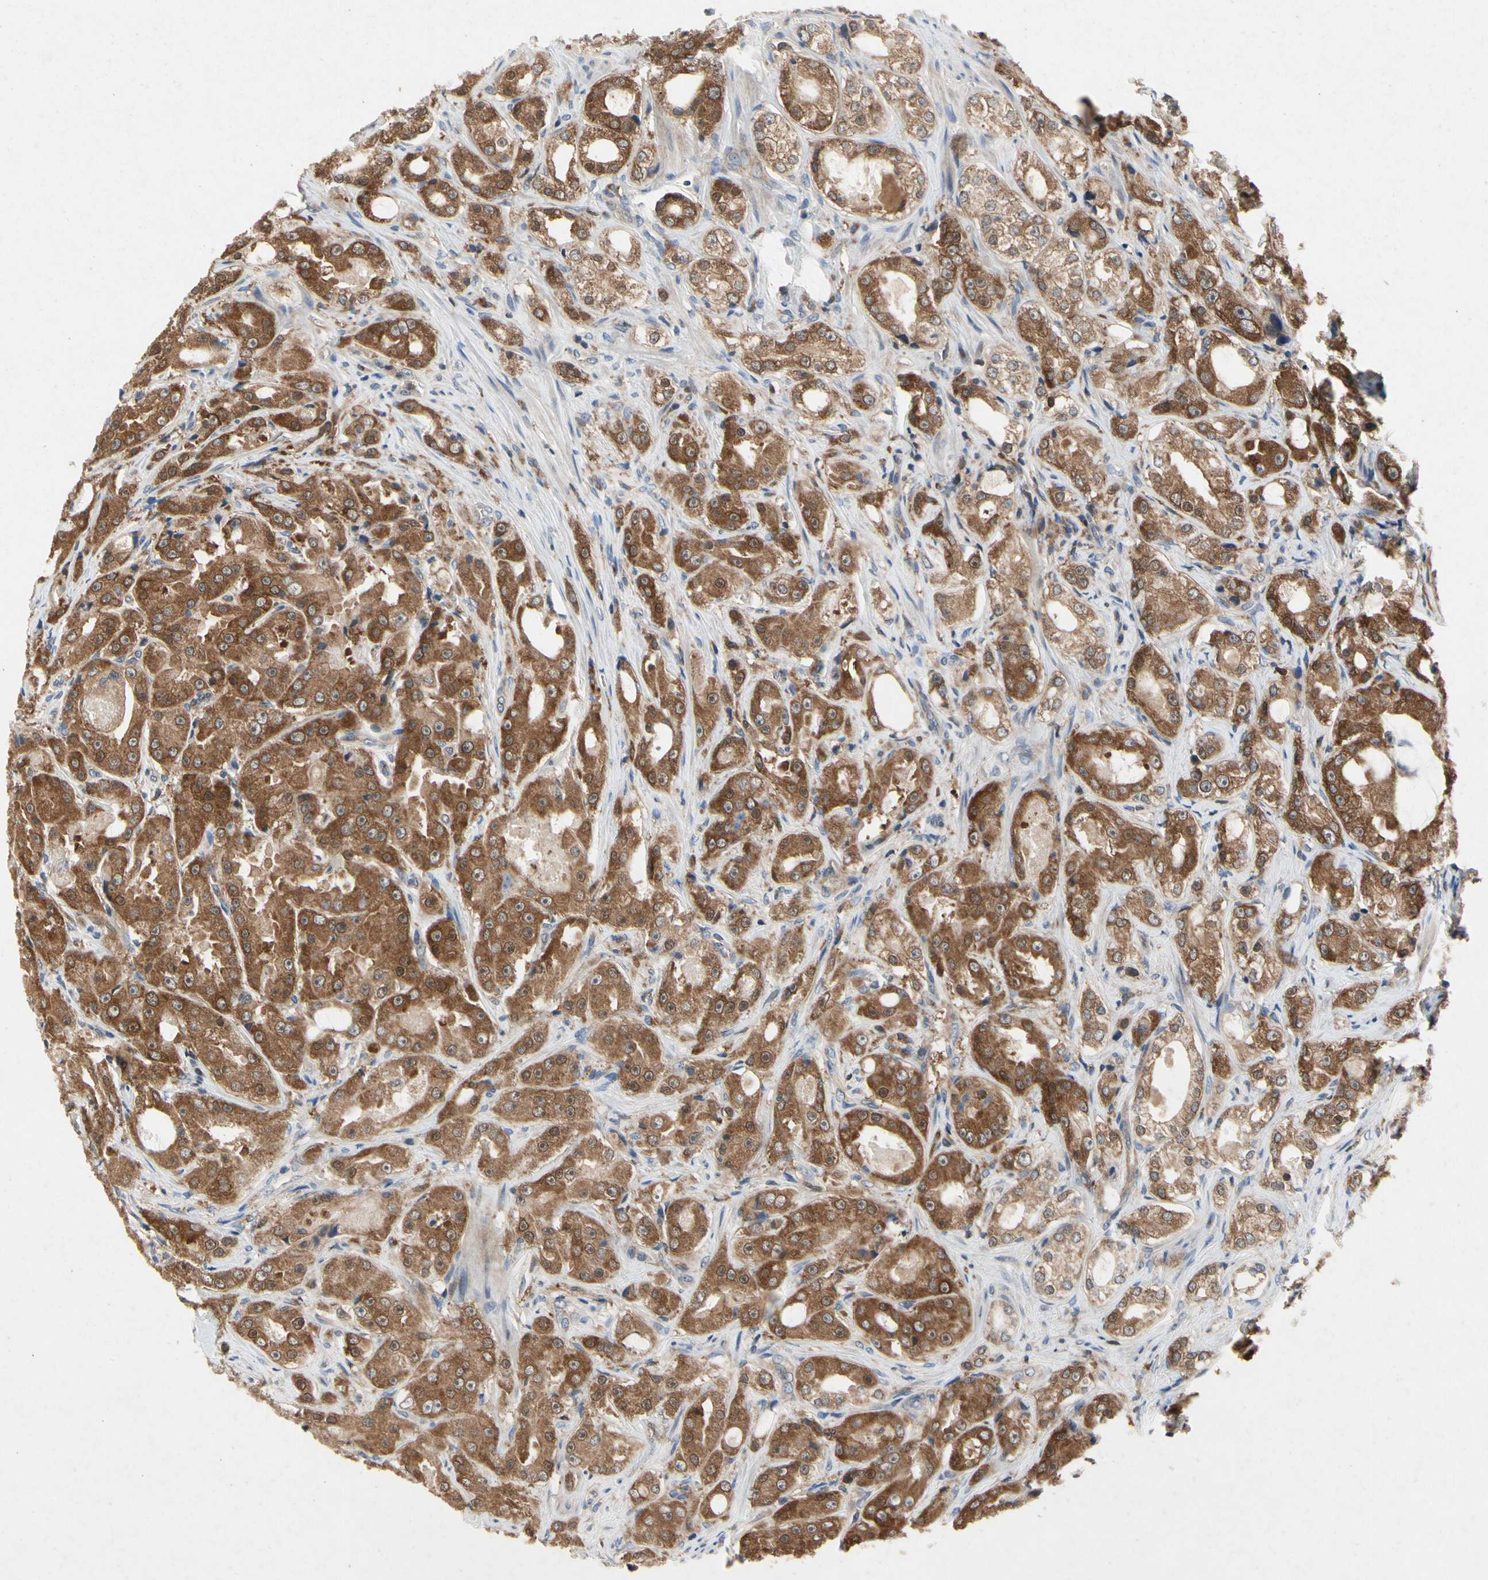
{"staining": {"intensity": "moderate", "quantity": ">75%", "location": "cytoplasmic/membranous"}, "tissue": "prostate cancer", "cell_type": "Tumor cells", "image_type": "cancer", "snomed": [{"axis": "morphology", "description": "Adenocarcinoma, High grade"}, {"axis": "topography", "description": "Prostate"}], "caption": "Protein expression analysis of prostate cancer displays moderate cytoplasmic/membranous staining in about >75% of tumor cells.", "gene": "RPS6KA1", "patient": {"sex": "male", "age": 73}}